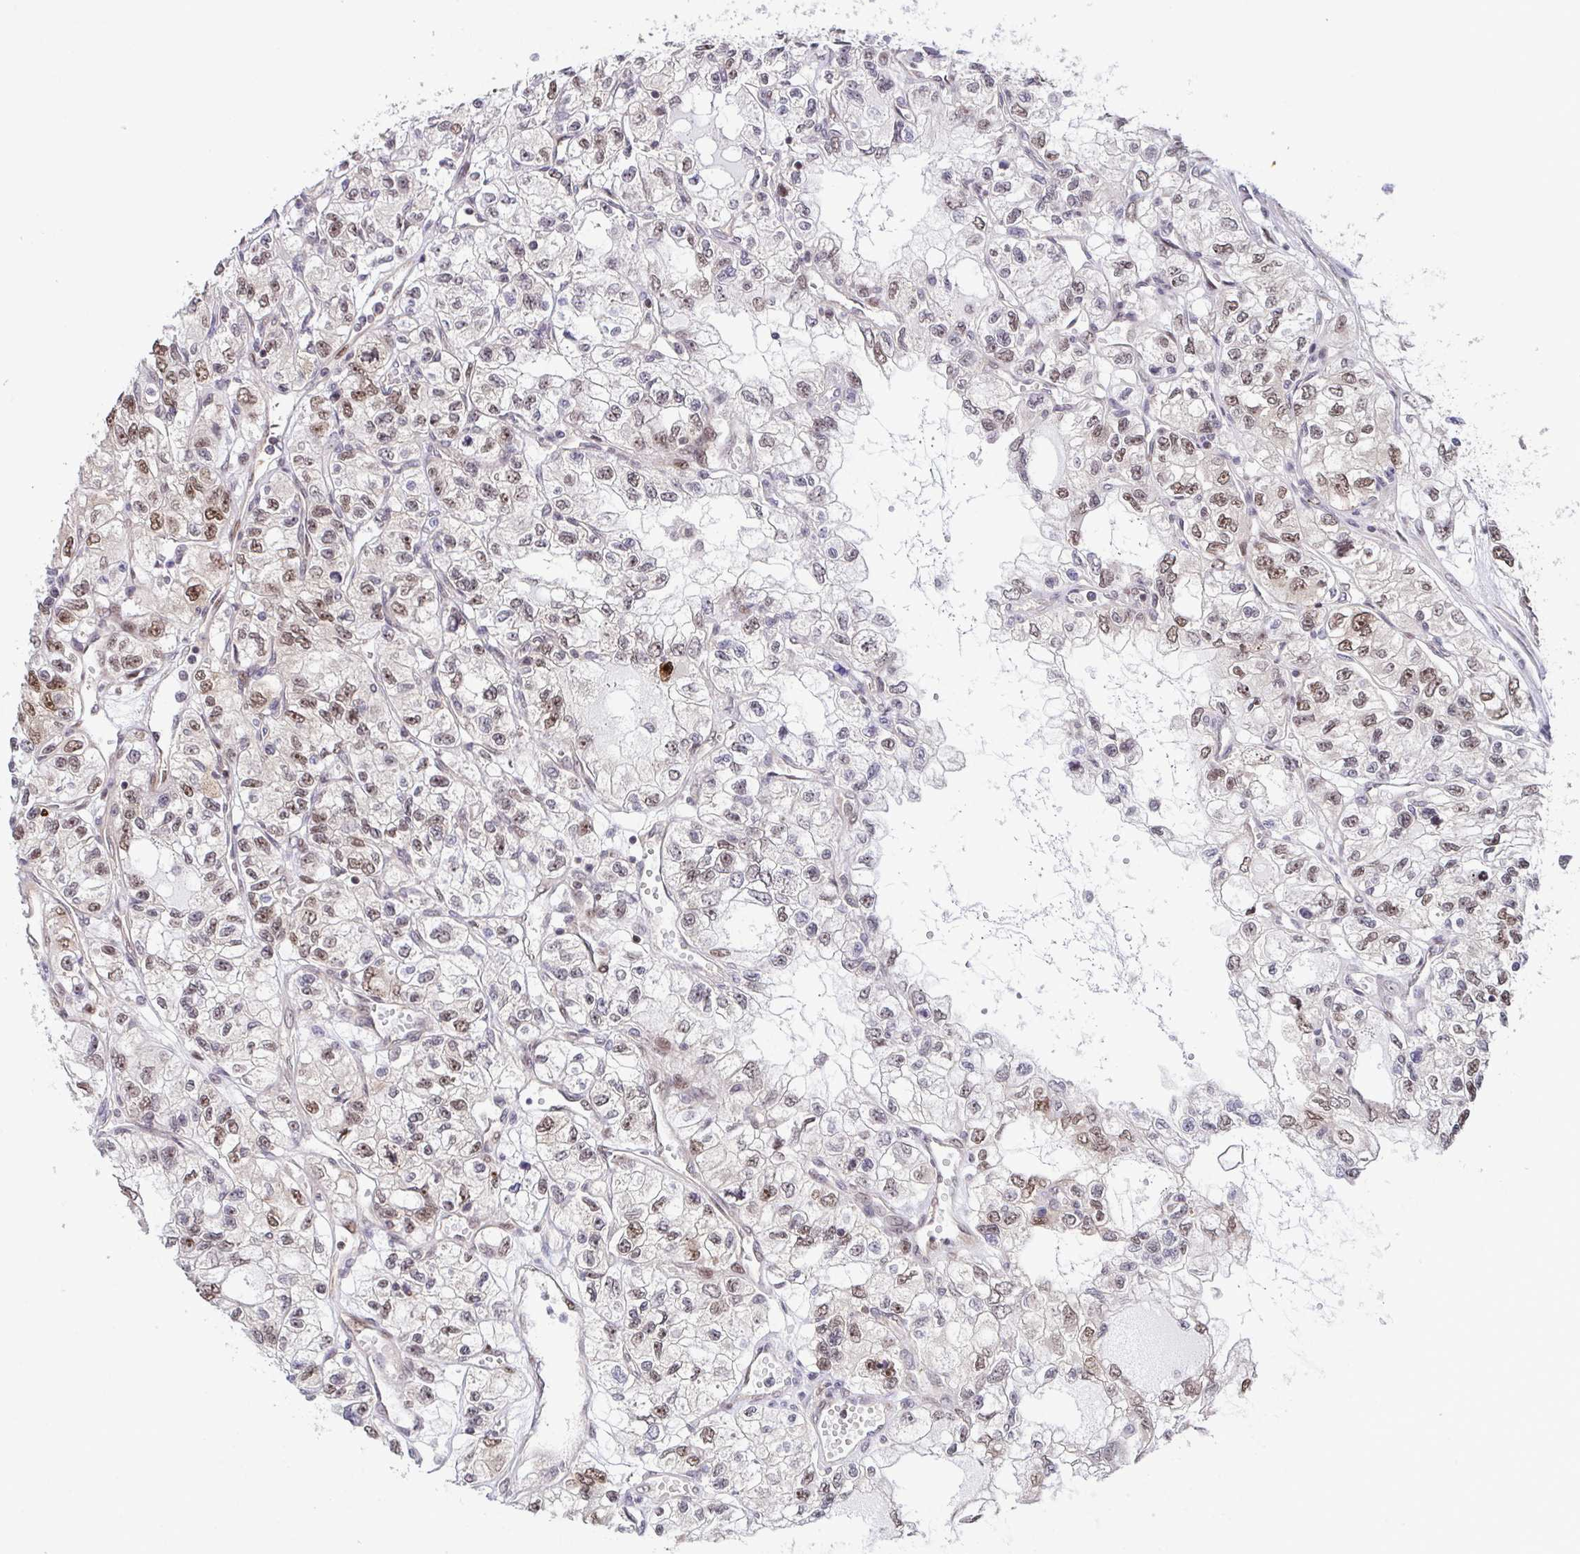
{"staining": {"intensity": "weak", "quantity": "25%-75%", "location": "nuclear"}, "tissue": "renal cancer", "cell_type": "Tumor cells", "image_type": "cancer", "snomed": [{"axis": "morphology", "description": "Adenocarcinoma, NOS"}, {"axis": "topography", "description": "Kidney"}], "caption": "An image of human renal cancer stained for a protein displays weak nuclear brown staining in tumor cells.", "gene": "DNAJB1", "patient": {"sex": "female", "age": 59}}